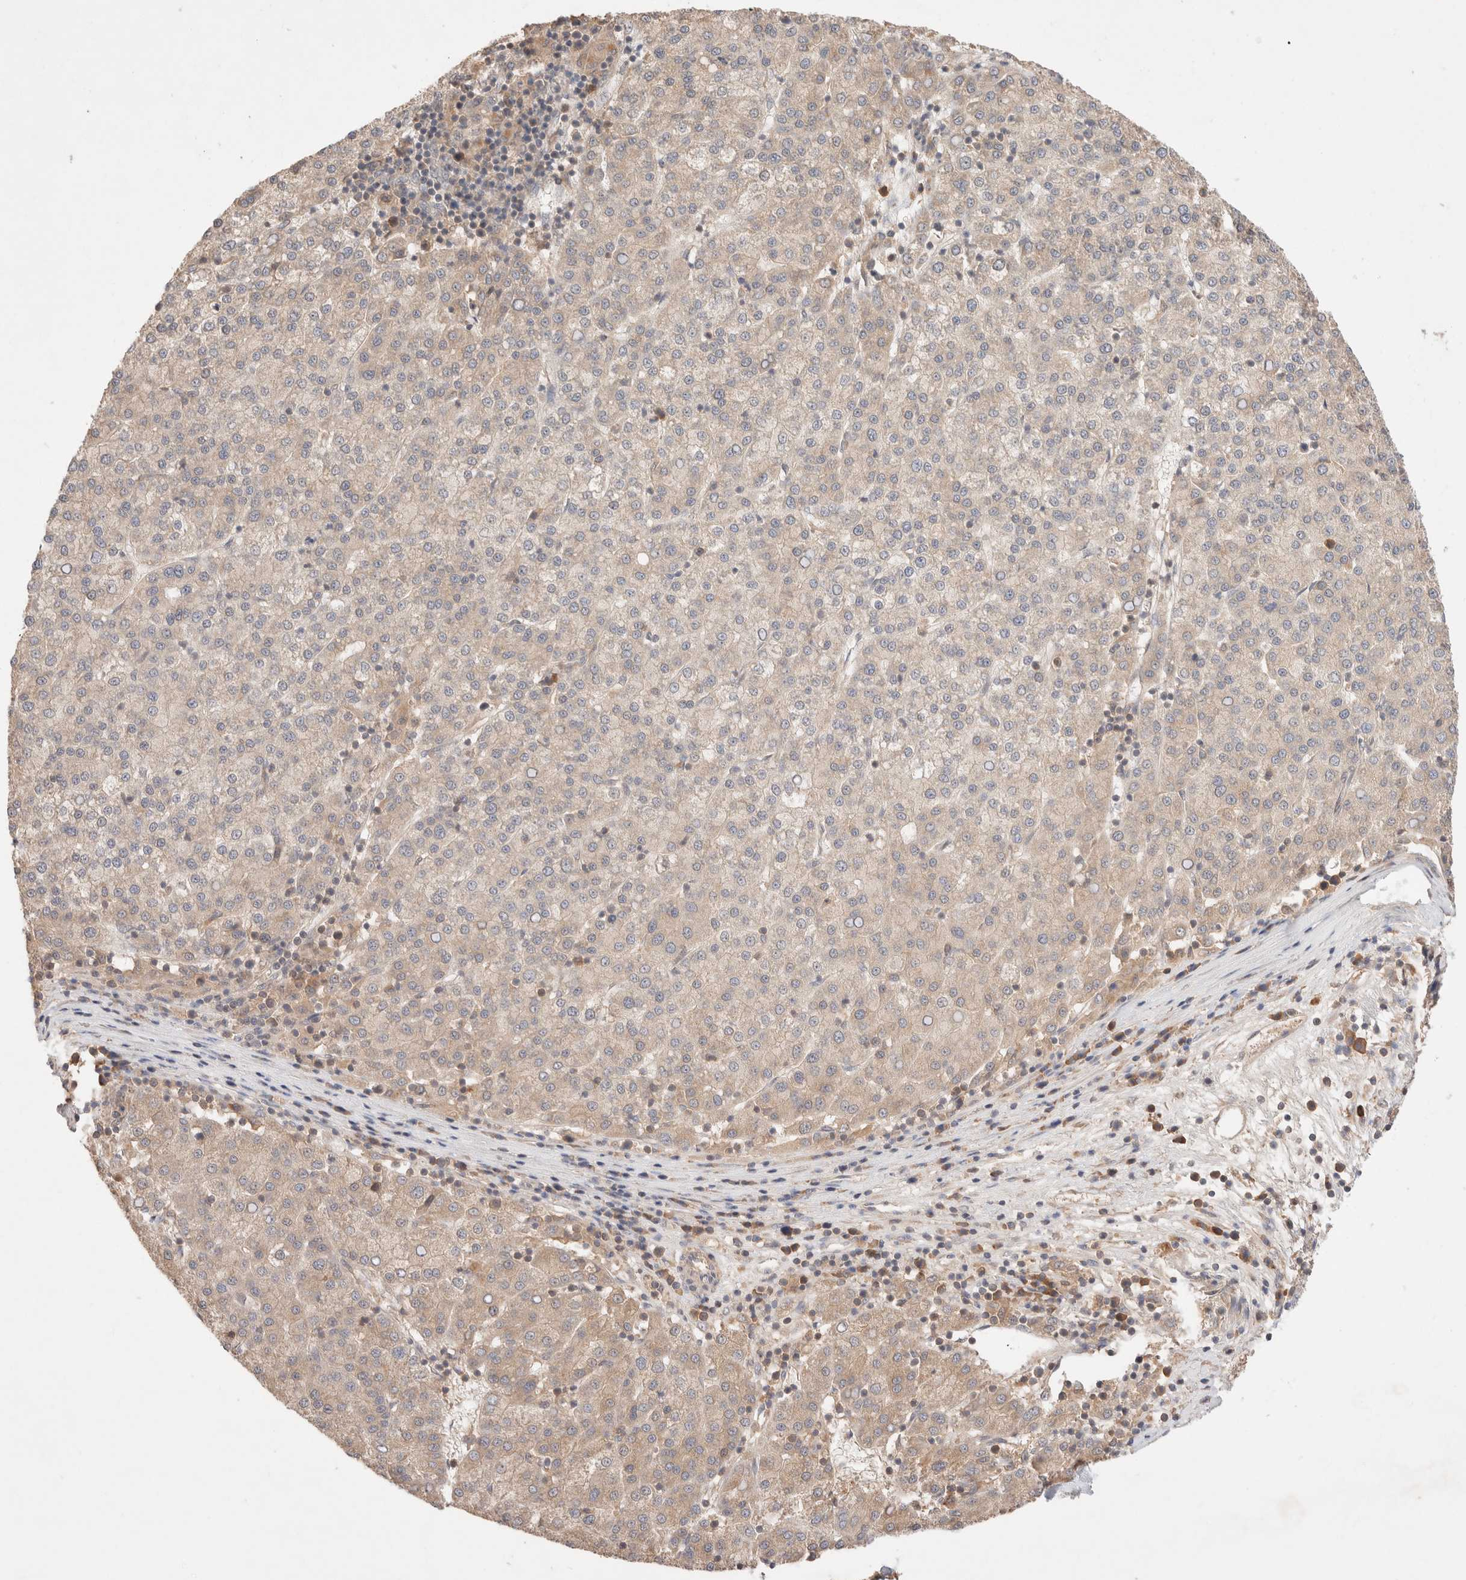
{"staining": {"intensity": "weak", "quantity": "<25%", "location": "cytoplasmic/membranous"}, "tissue": "liver cancer", "cell_type": "Tumor cells", "image_type": "cancer", "snomed": [{"axis": "morphology", "description": "Carcinoma, Hepatocellular, NOS"}, {"axis": "topography", "description": "Liver"}], "caption": "Immunohistochemistry histopathology image of neoplastic tissue: human hepatocellular carcinoma (liver) stained with DAB reveals no significant protein expression in tumor cells. (Immunohistochemistry (ihc), brightfield microscopy, high magnification).", "gene": "CARNMT1", "patient": {"sex": "female", "age": 58}}